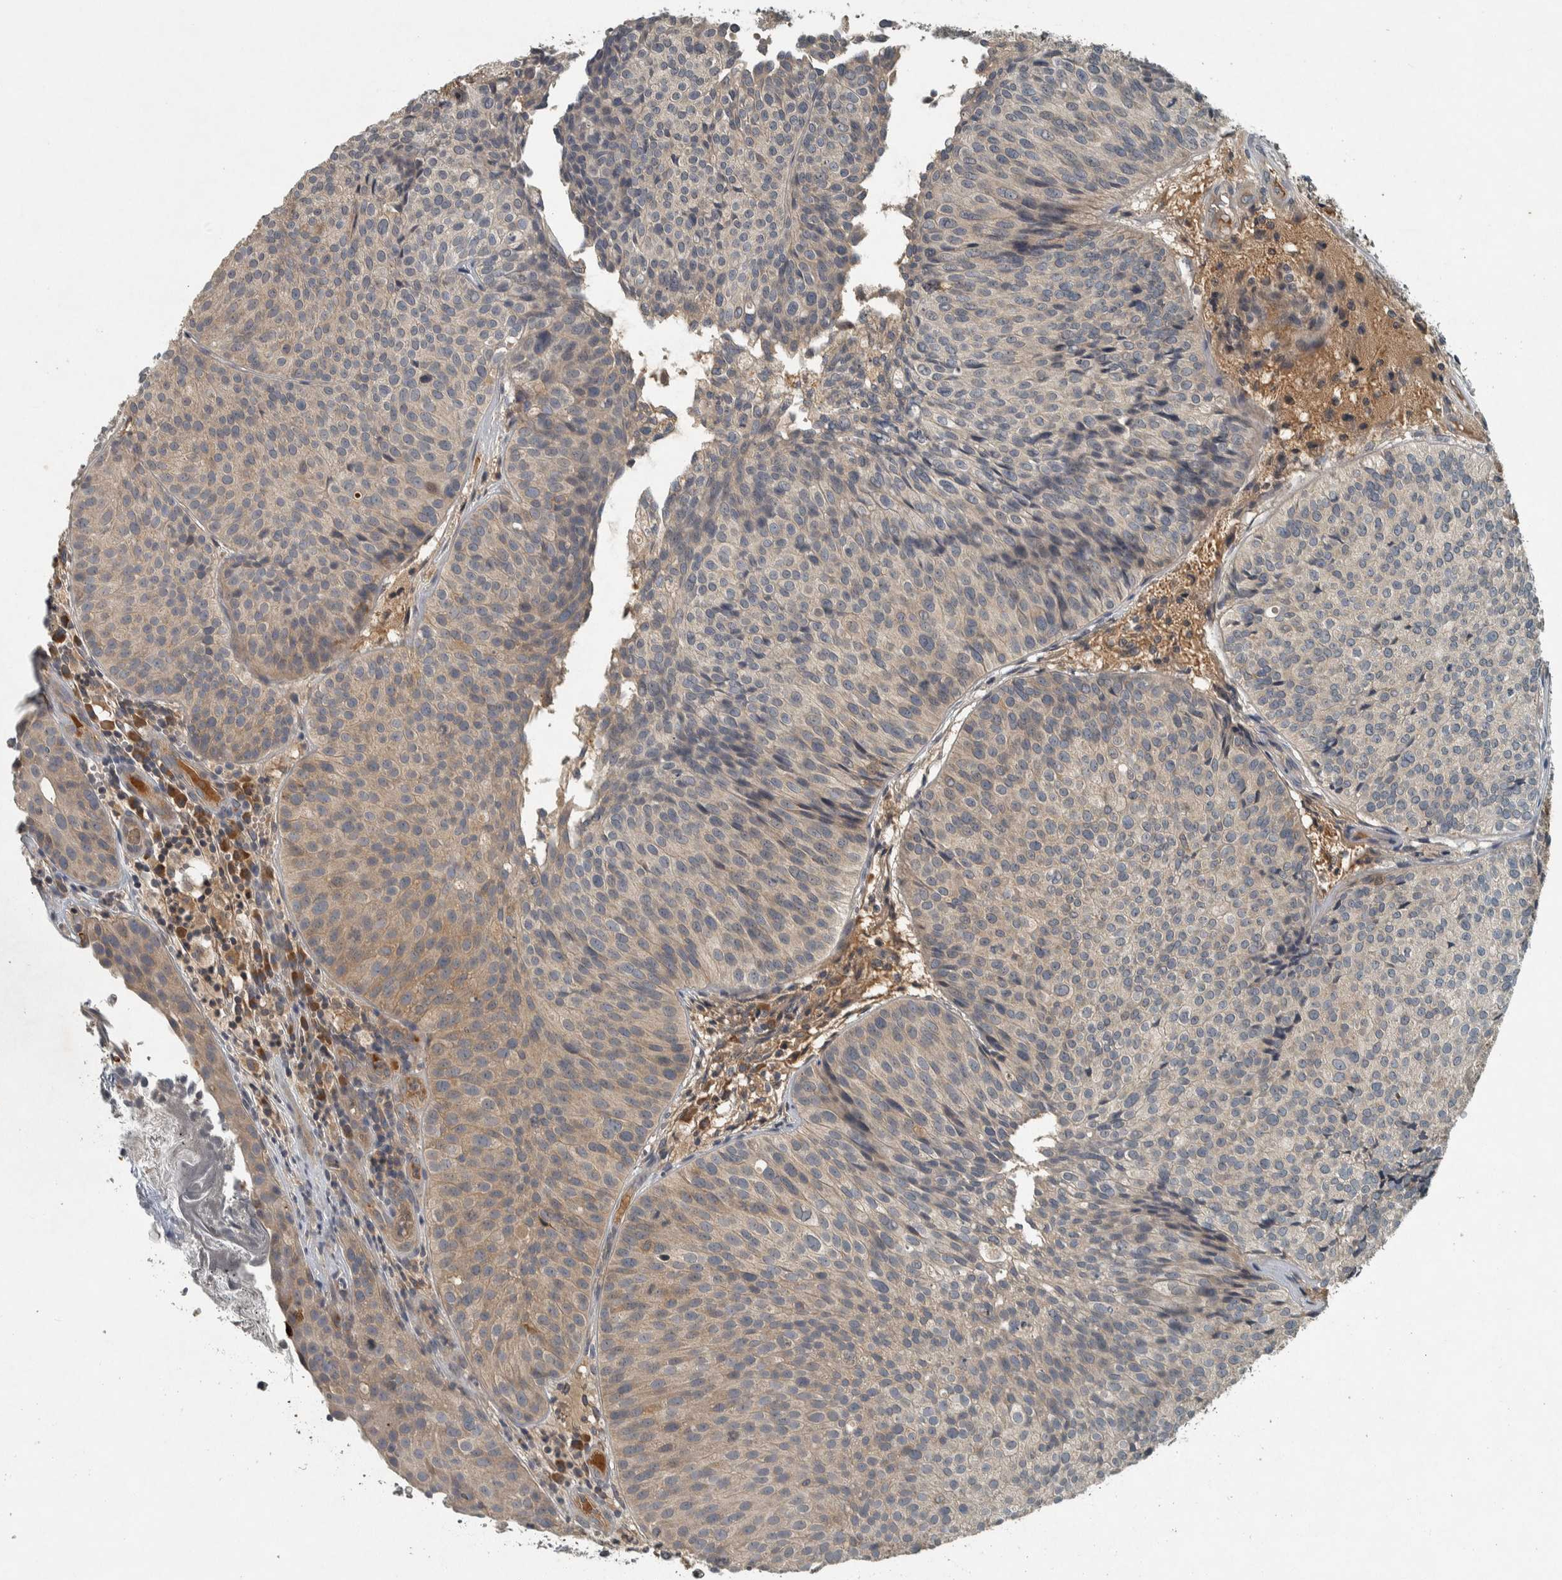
{"staining": {"intensity": "weak", "quantity": "25%-75%", "location": "cytoplasmic/membranous"}, "tissue": "urothelial cancer", "cell_type": "Tumor cells", "image_type": "cancer", "snomed": [{"axis": "morphology", "description": "Urothelial carcinoma, Low grade"}, {"axis": "topography", "description": "Urinary bladder"}], "caption": "A micrograph of low-grade urothelial carcinoma stained for a protein shows weak cytoplasmic/membranous brown staining in tumor cells.", "gene": "CLCN2", "patient": {"sex": "male", "age": 86}}